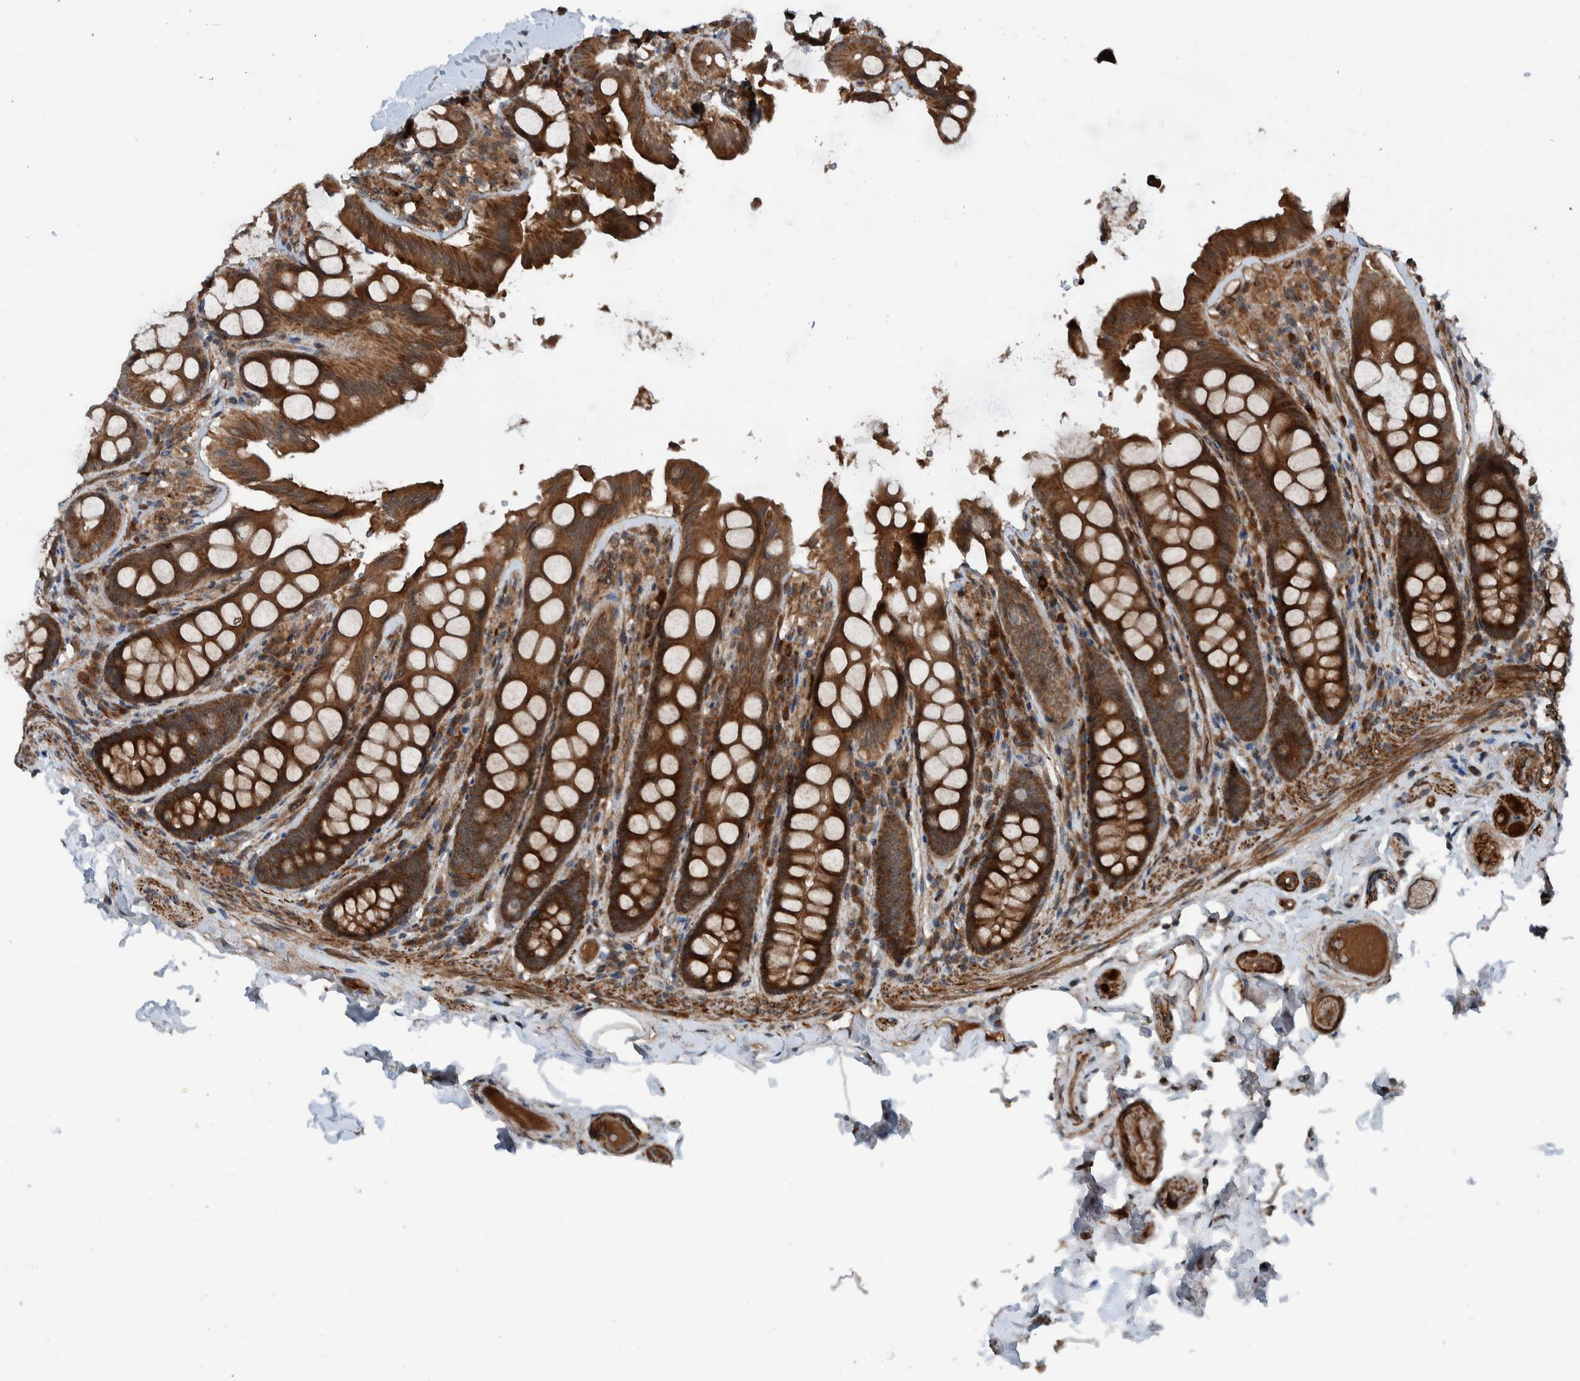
{"staining": {"intensity": "strong", "quantity": ">75%", "location": "cytoplasmic/membranous"}, "tissue": "colon", "cell_type": "Endothelial cells", "image_type": "normal", "snomed": [{"axis": "morphology", "description": "Normal tissue, NOS"}, {"axis": "topography", "description": "Colon"}, {"axis": "topography", "description": "Peripheral nerve tissue"}], "caption": "Immunohistochemical staining of unremarkable colon reveals high levels of strong cytoplasmic/membranous expression in approximately >75% of endothelial cells.", "gene": "CUEDC1", "patient": {"sex": "female", "age": 61}}